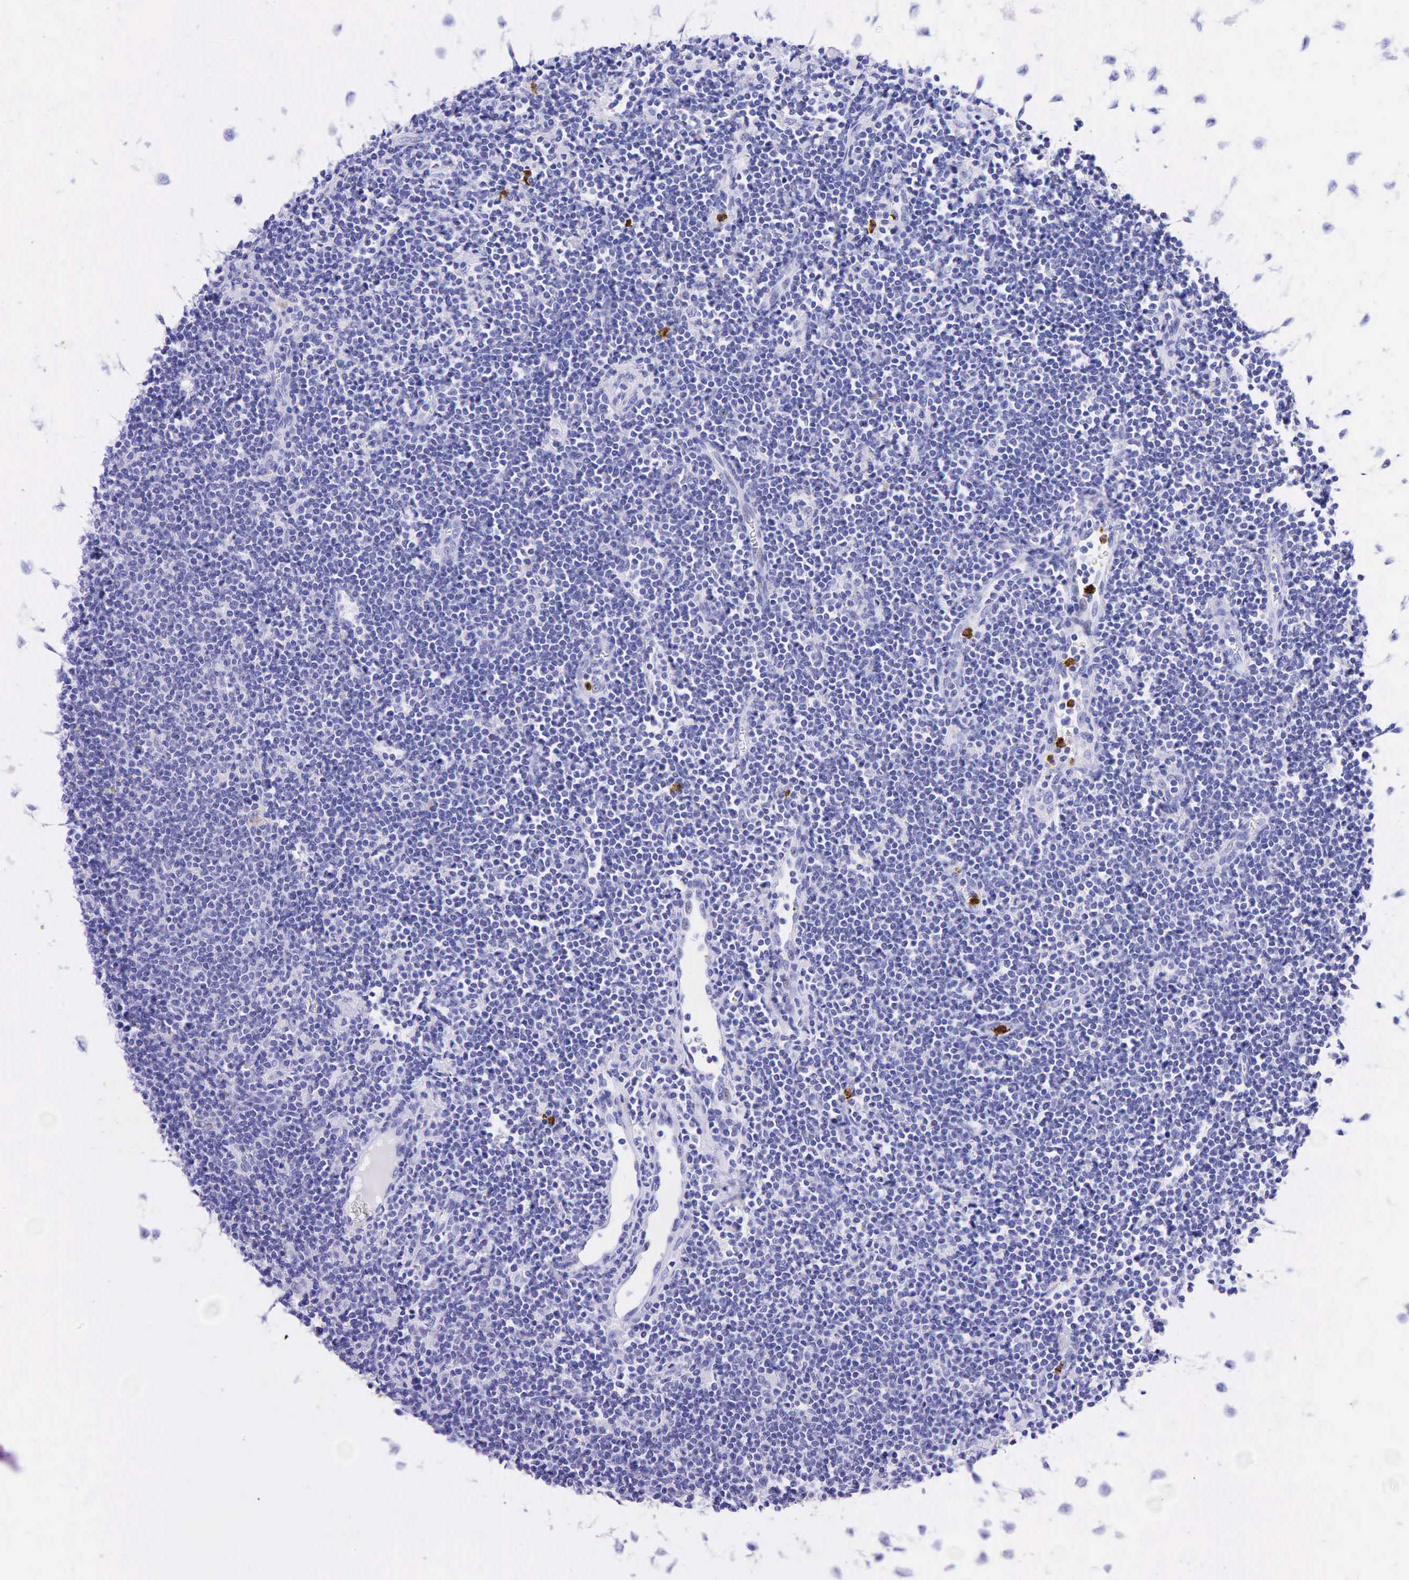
{"staining": {"intensity": "negative", "quantity": "none", "location": "none"}, "tissue": "lymphoma", "cell_type": "Tumor cells", "image_type": "cancer", "snomed": [{"axis": "morphology", "description": "Malignant lymphoma, non-Hodgkin's type, Low grade"}, {"axis": "topography", "description": "Lymph node"}], "caption": "Lymphoma was stained to show a protein in brown. There is no significant expression in tumor cells. (Stains: DAB immunohistochemistry (IHC) with hematoxylin counter stain, Microscopy: brightfield microscopy at high magnification).", "gene": "FUT4", "patient": {"sex": "male", "age": 65}}